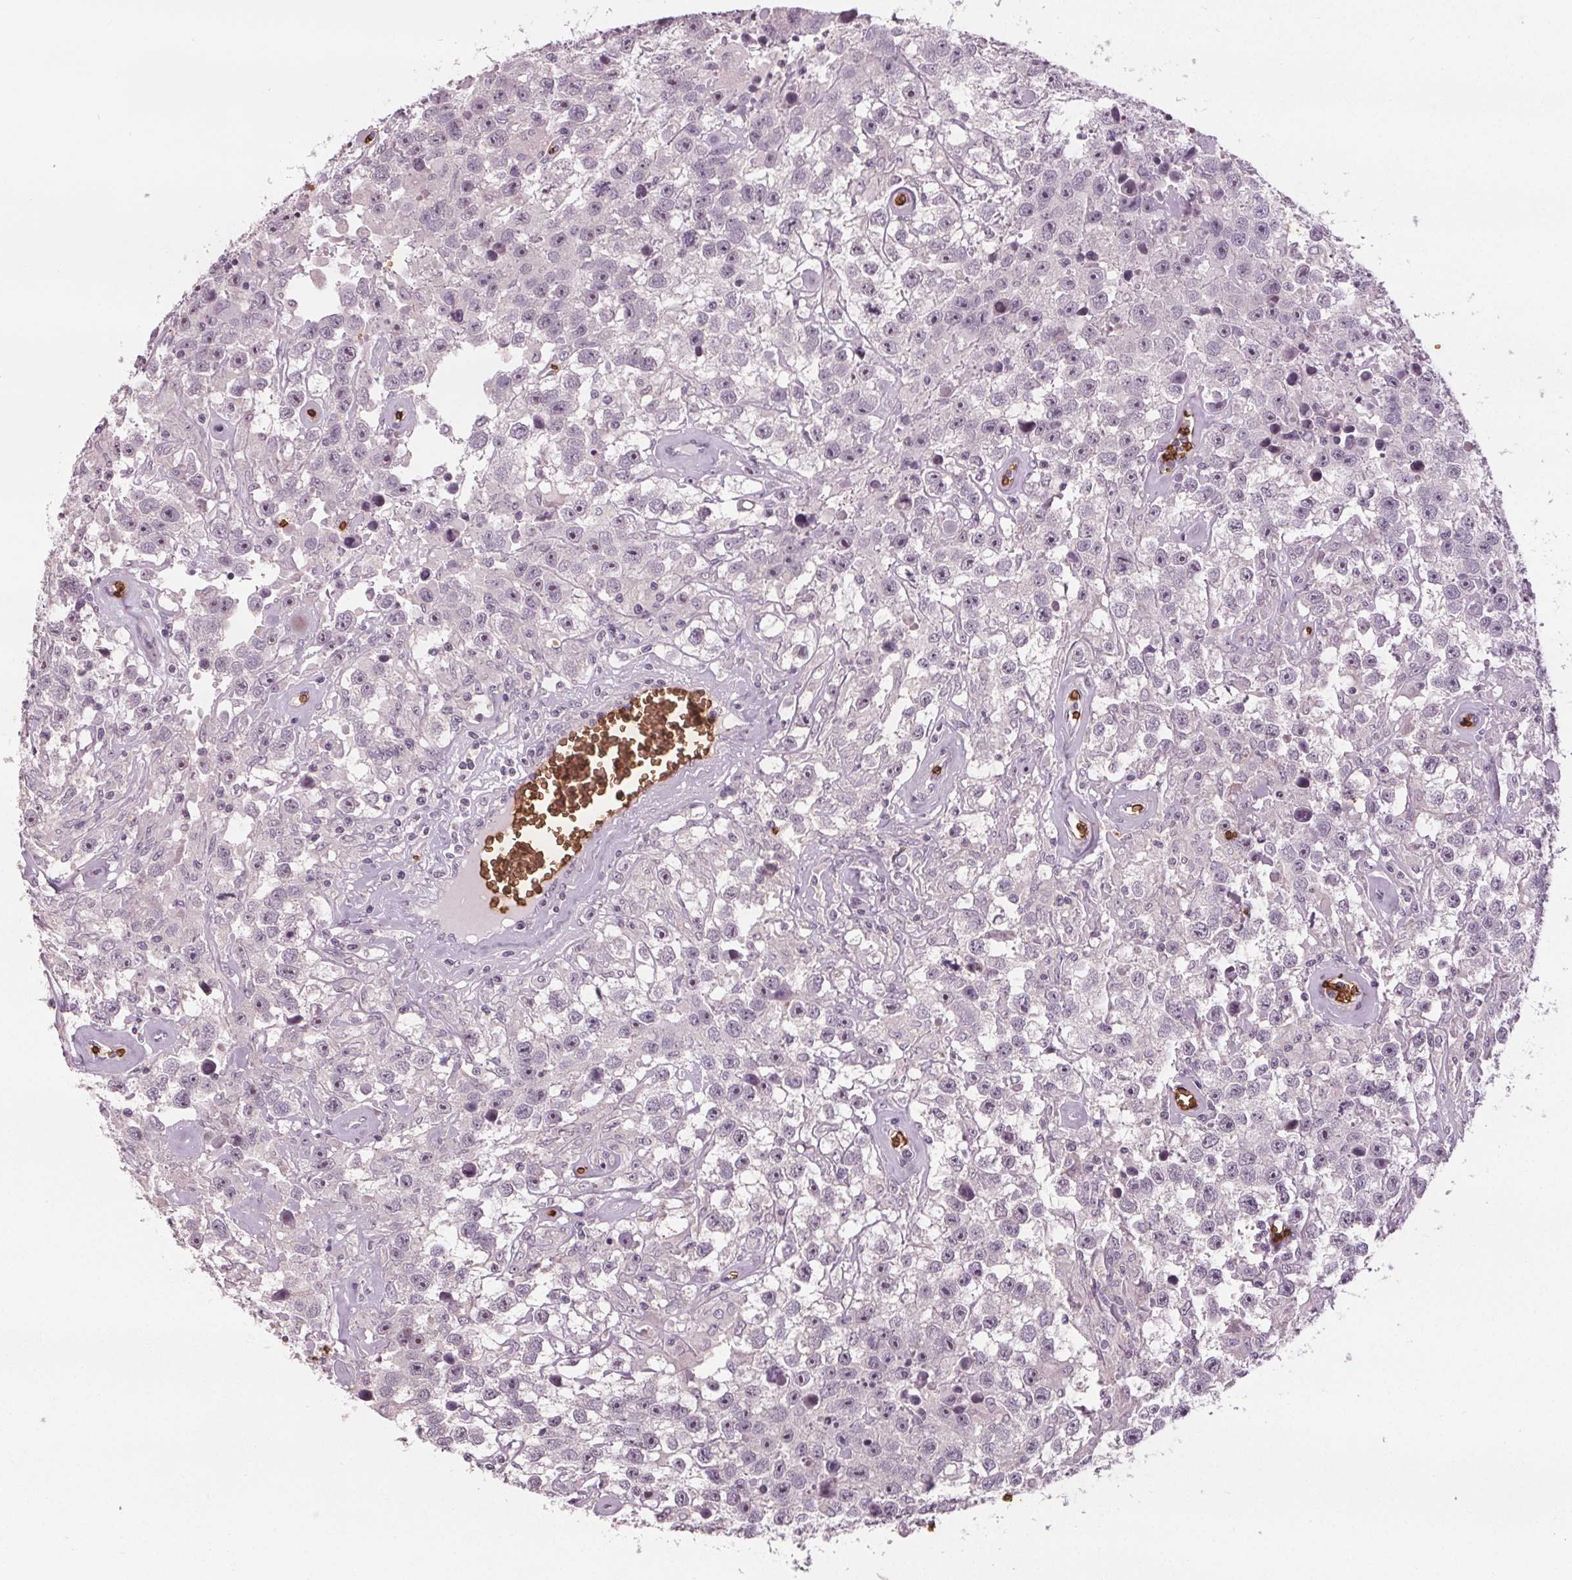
{"staining": {"intensity": "negative", "quantity": "none", "location": "none"}, "tissue": "testis cancer", "cell_type": "Tumor cells", "image_type": "cancer", "snomed": [{"axis": "morphology", "description": "Seminoma, NOS"}, {"axis": "topography", "description": "Testis"}], "caption": "Immunohistochemical staining of human seminoma (testis) displays no significant expression in tumor cells.", "gene": "SLC4A1", "patient": {"sex": "male", "age": 43}}